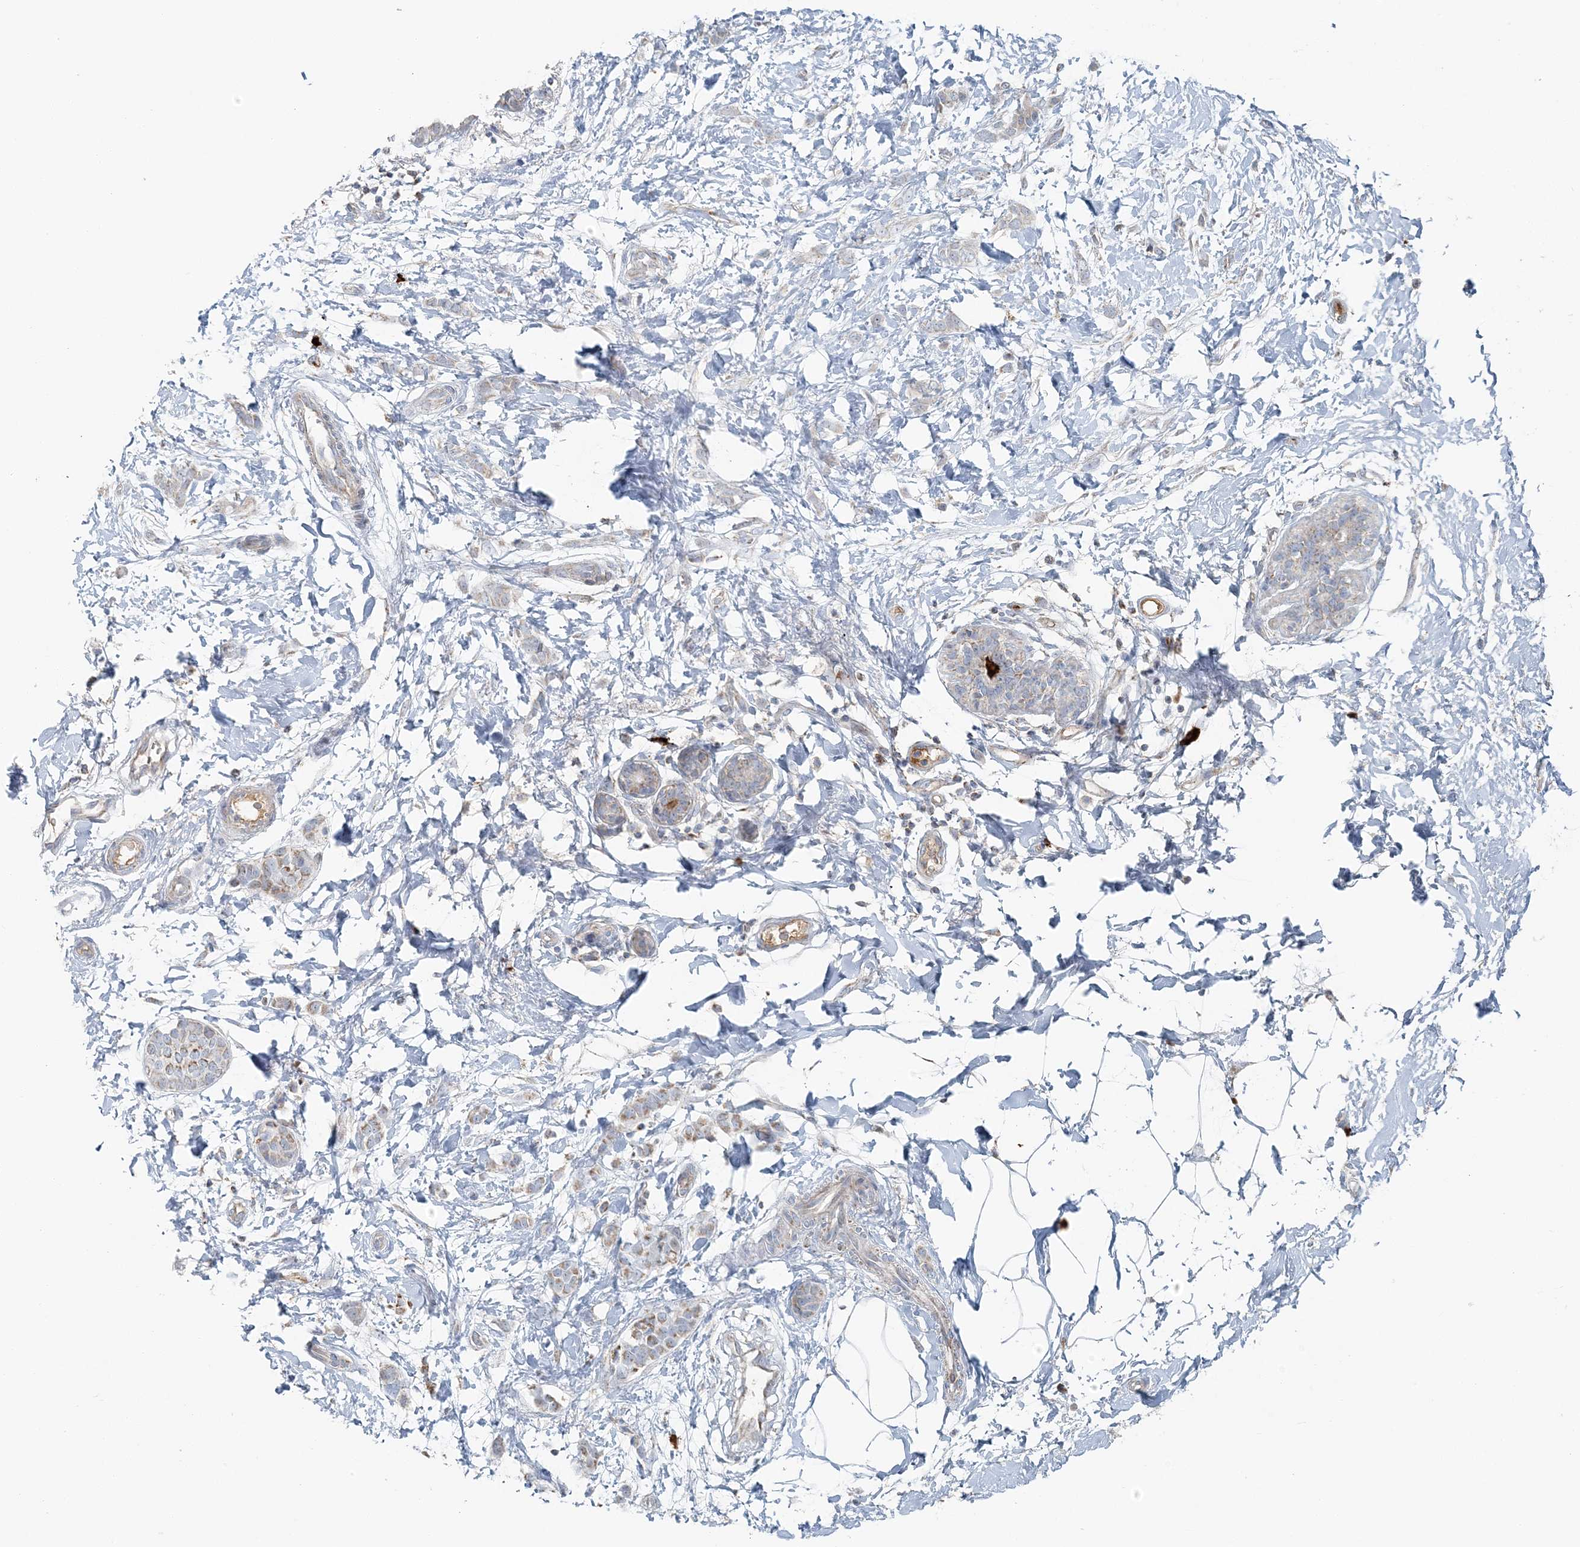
{"staining": {"intensity": "negative", "quantity": "none", "location": "none"}, "tissue": "breast cancer", "cell_type": "Tumor cells", "image_type": "cancer", "snomed": [{"axis": "morphology", "description": "Lobular carcinoma, in situ"}, {"axis": "morphology", "description": "Lobular carcinoma"}, {"axis": "topography", "description": "Breast"}], "caption": "This is an immunohistochemistry (IHC) photomicrograph of human breast cancer (lobular carcinoma). There is no positivity in tumor cells.", "gene": "SLC22A16", "patient": {"sex": "female", "age": 41}}